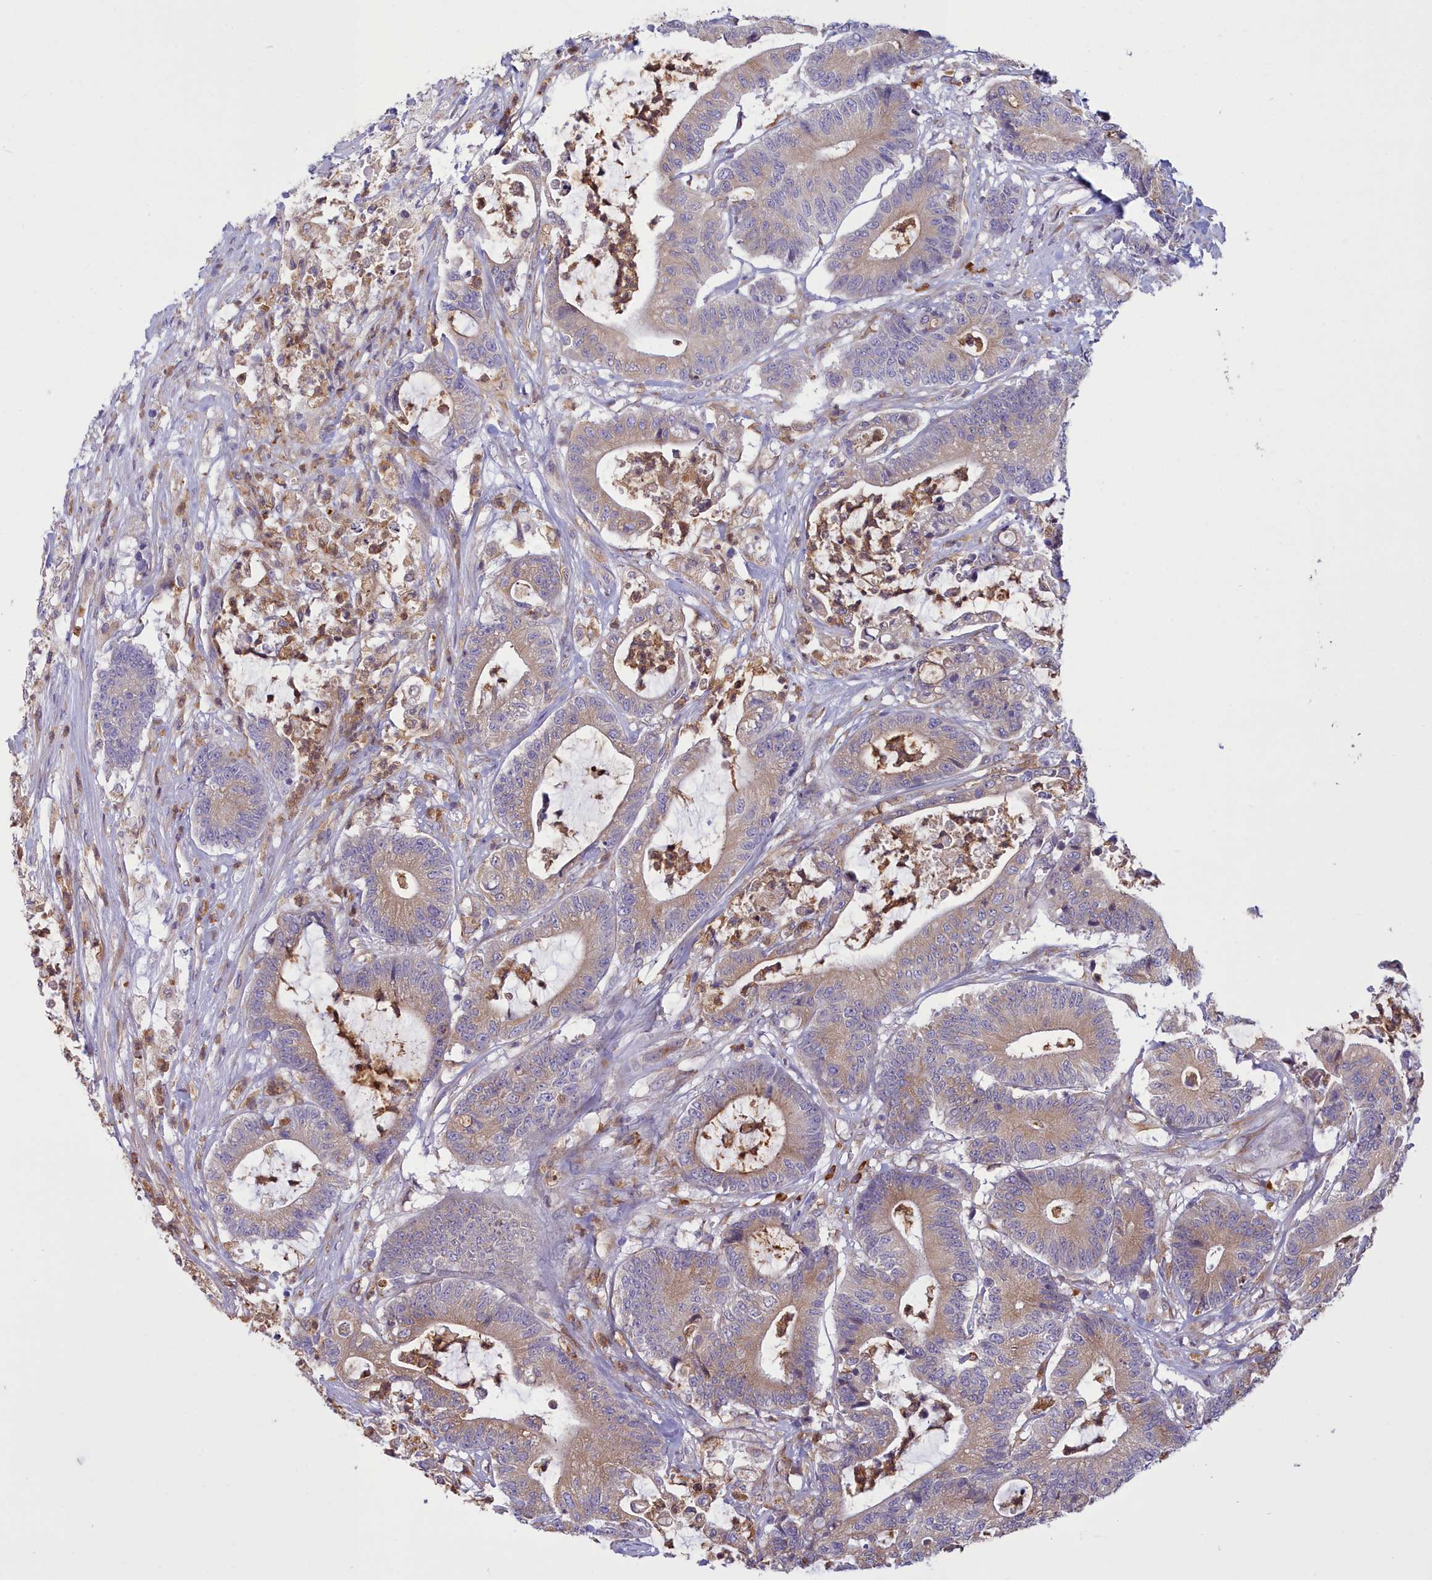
{"staining": {"intensity": "weak", "quantity": ">75%", "location": "cytoplasmic/membranous"}, "tissue": "colorectal cancer", "cell_type": "Tumor cells", "image_type": "cancer", "snomed": [{"axis": "morphology", "description": "Adenocarcinoma, NOS"}, {"axis": "topography", "description": "Colon"}], "caption": "Adenocarcinoma (colorectal) stained for a protein displays weak cytoplasmic/membranous positivity in tumor cells.", "gene": "HM13", "patient": {"sex": "female", "age": 84}}